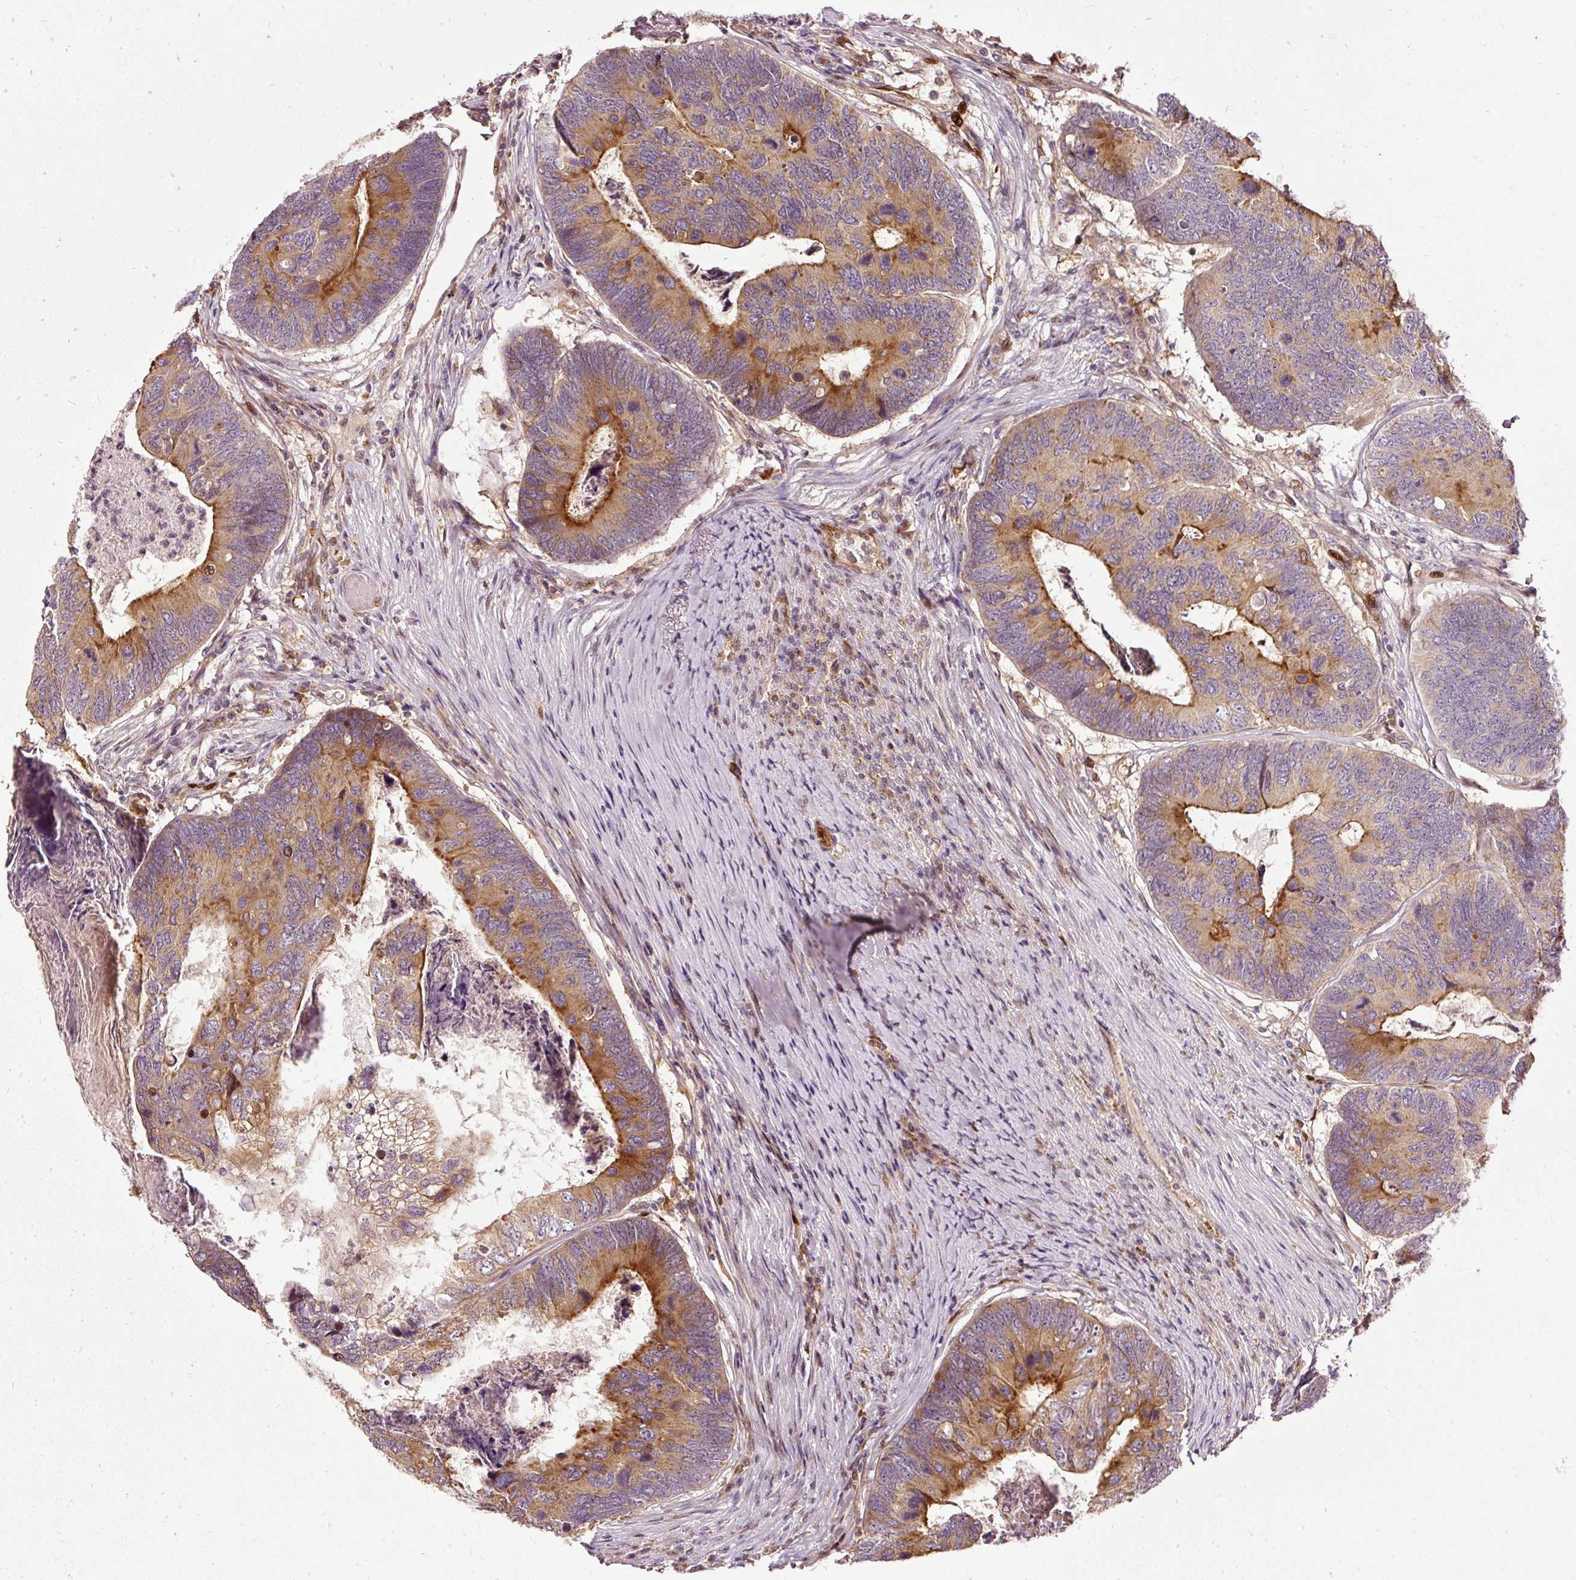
{"staining": {"intensity": "strong", "quantity": "25%-75%", "location": "cytoplasmic/membranous"}, "tissue": "colorectal cancer", "cell_type": "Tumor cells", "image_type": "cancer", "snomed": [{"axis": "morphology", "description": "Adenocarcinoma, NOS"}, {"axis": "topography", "description": "Colon"}], "caption": "Adenocarcinoma (colorectal) tissue reveals strong cytoplasmic/membranous staining in about 25%-75% of tumor cells, visualized by immunohistochemistry. Immunohistochemistry (ihc) stains the protein of interest in brown and the nuclei are stained blue.", "gene": "NAPA", "patient": {"sex": "female", "age": 67}}